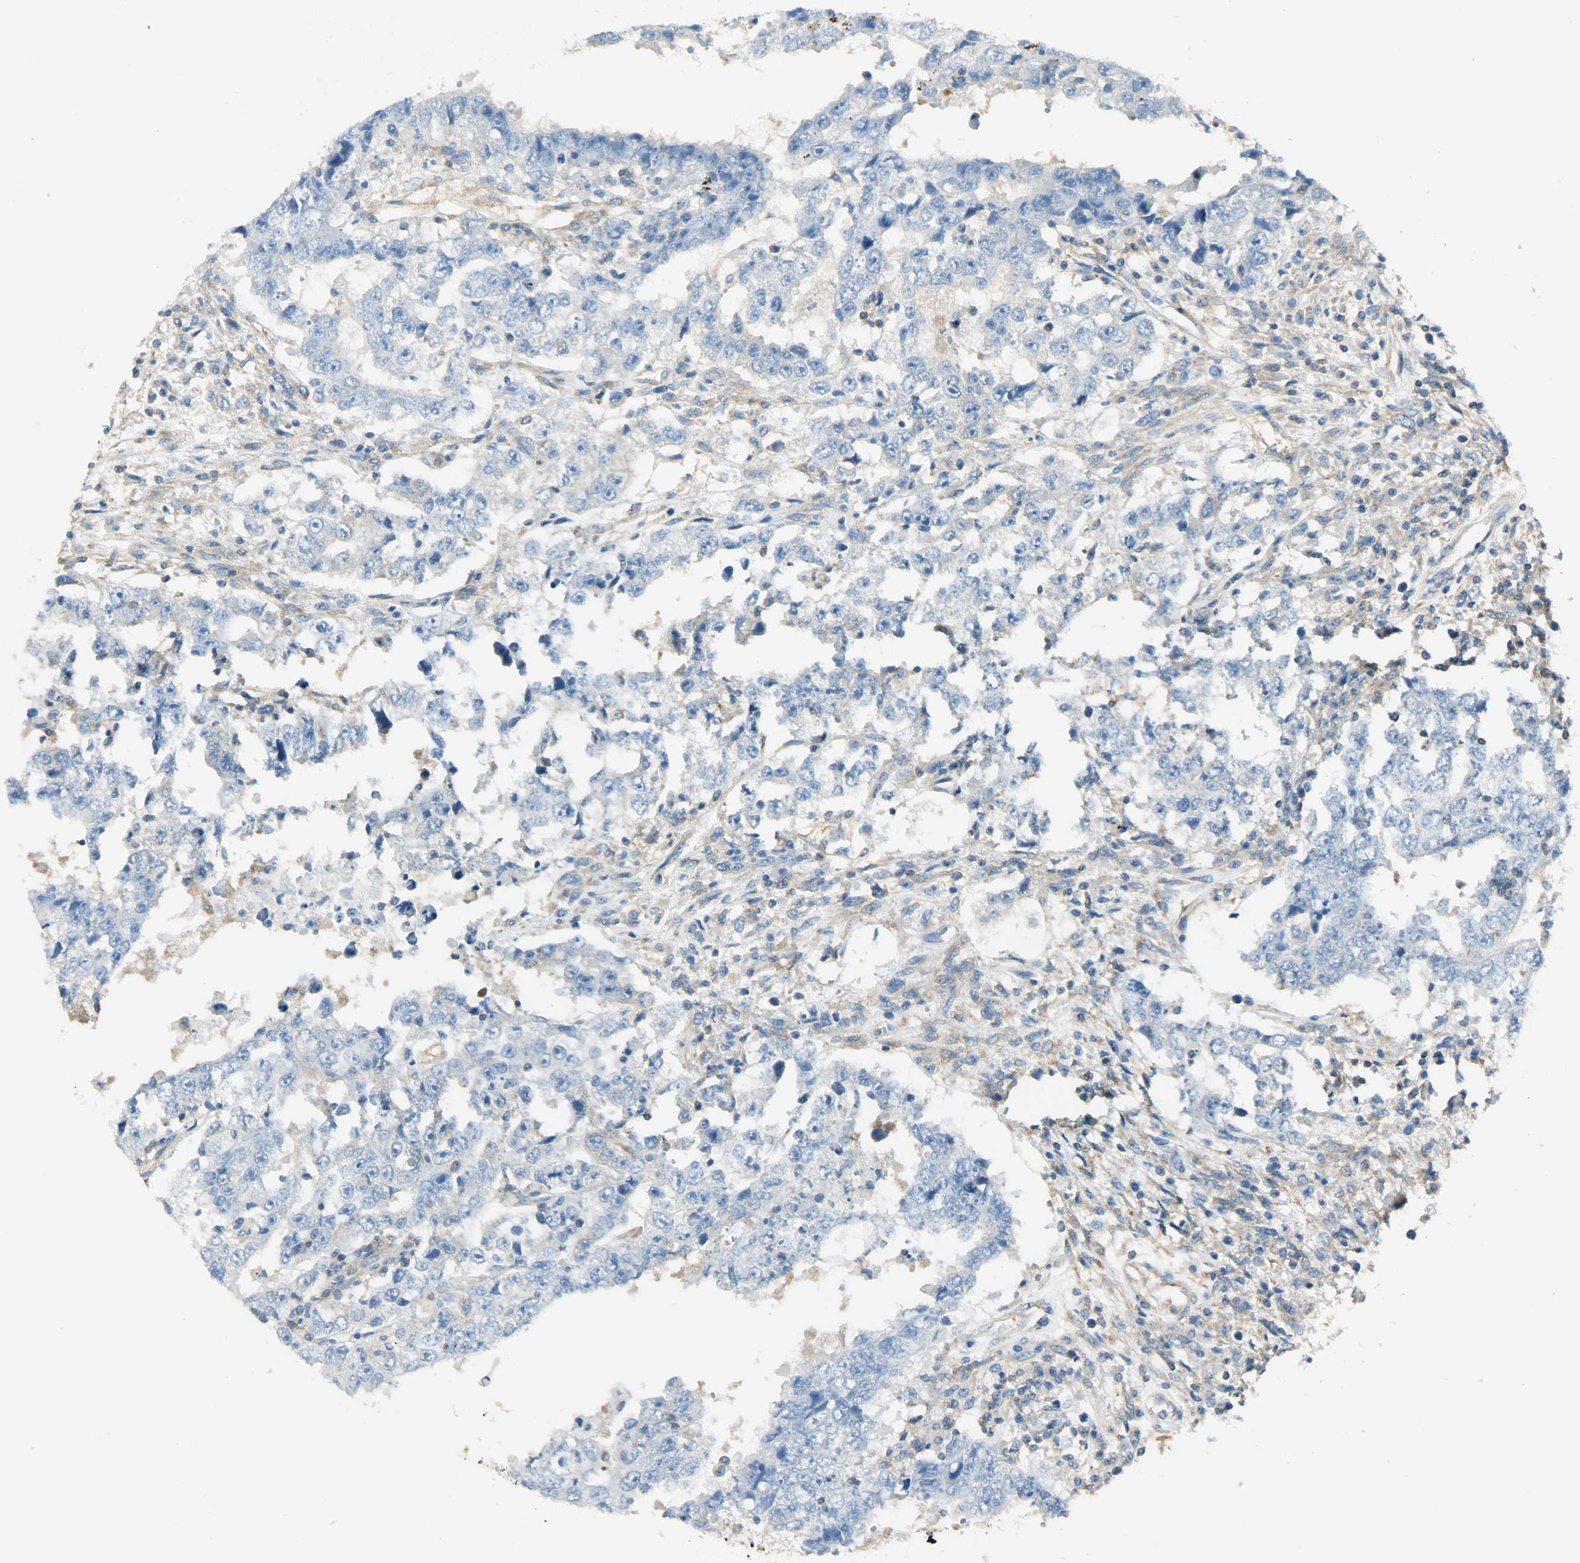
{"staining": {"intensity": "weak", "quantity": "<25%", "location": "cytoplasmic/membranous"}, "tissue": "testis cancer", "cell_type": "Tumor cells", "image_type": "cancer", "snomed": [{"axis": "morphology", "description": "Carcinoma, Embryonal, NOS"}, {"axis": "topography", "description": "Testis"}], "caption": "This is an immunohistochemistry (IHC) histopathology image of testis cancer. There is no staining in tumor cells.", "gene": "TSC22D2", "patient": {"sex": "male", "age": 26}}